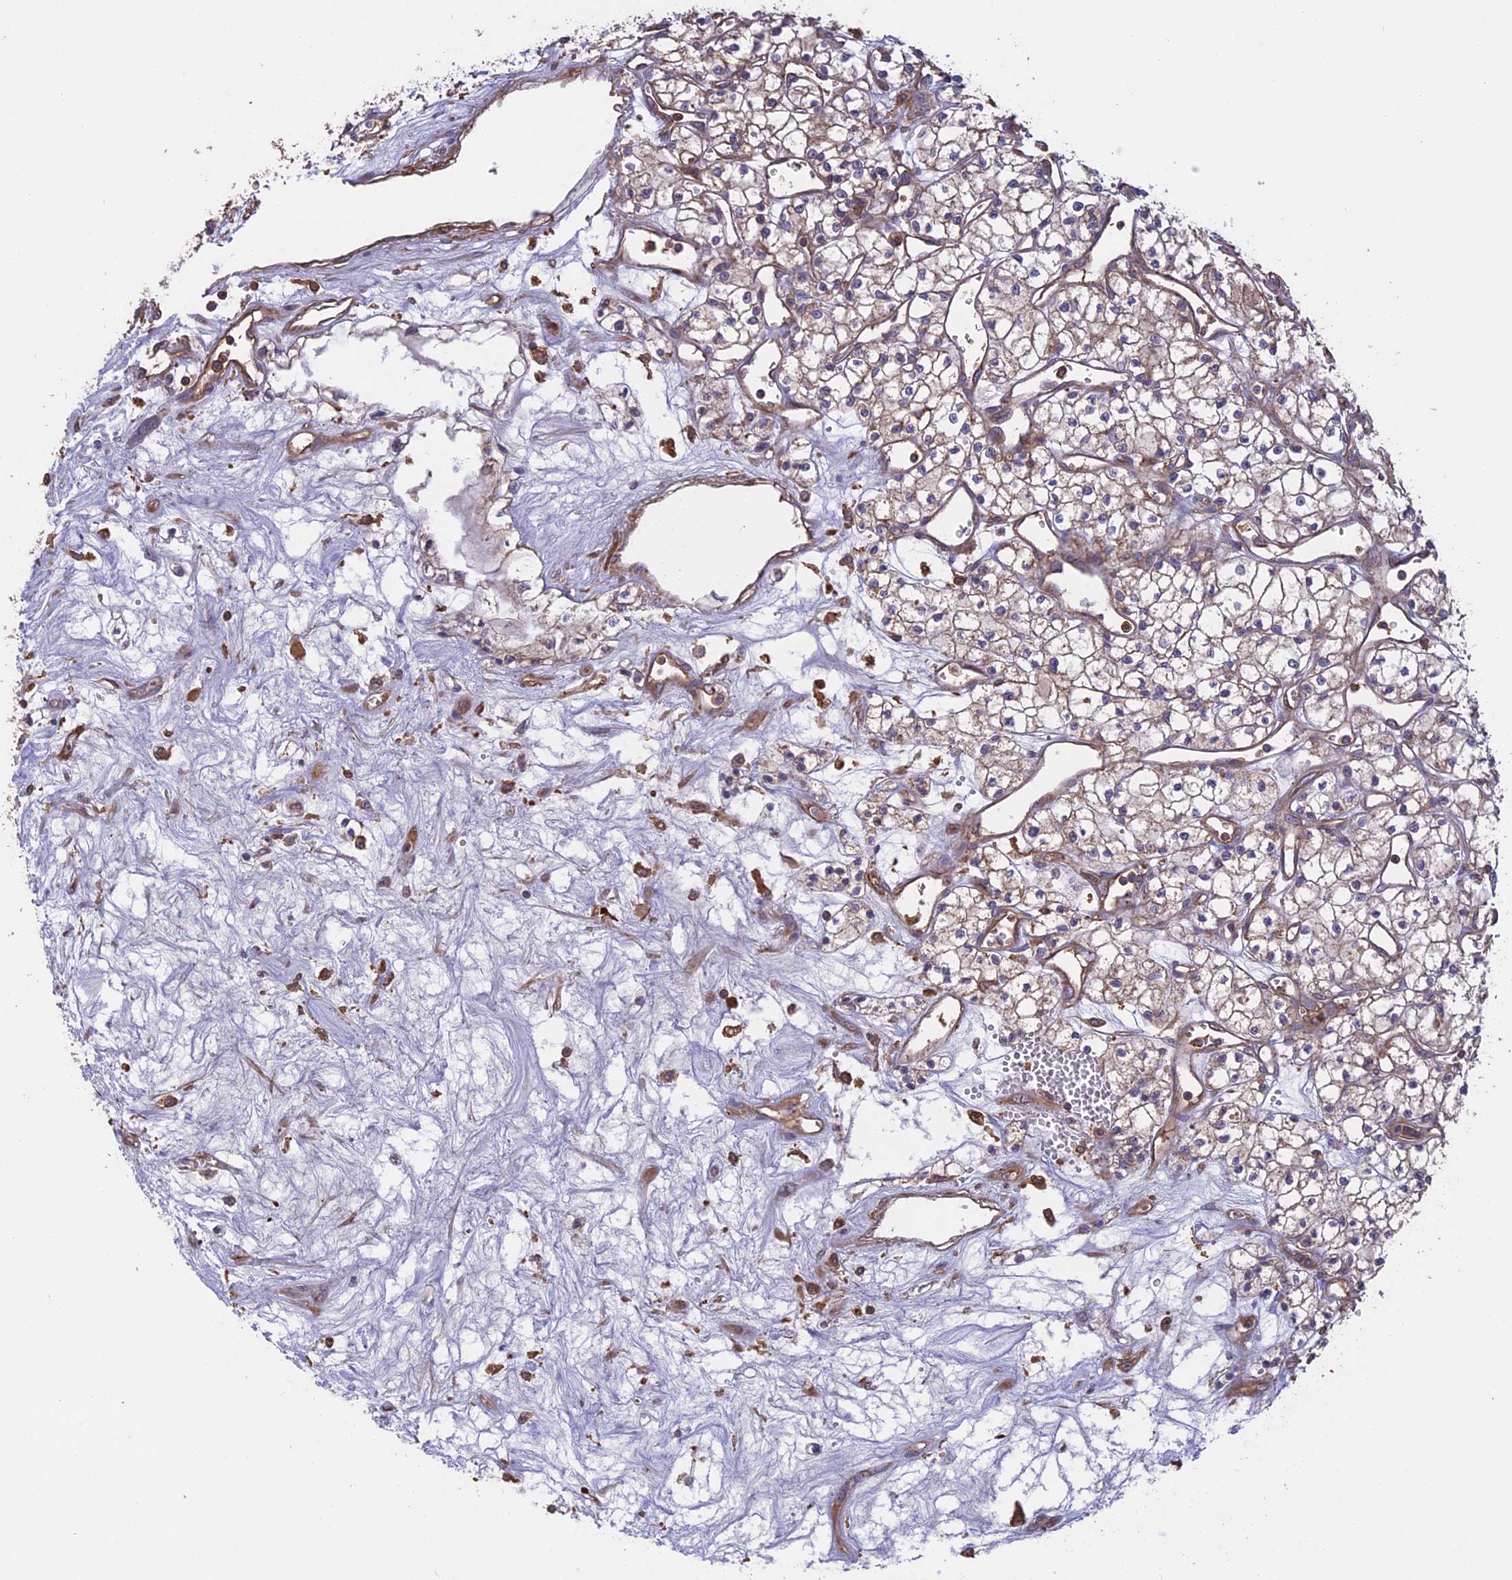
{"staining": {"intensity": "weak", "quantity": ">75%", "location": "cytoplasmic/membranous"}, "tissue": "renal cancer", "cell_type": "Tumor cells", "image_type": "cancer", "snomed": [{"axis": "morphology", "description": "Adenocarcinoma, NOS"}, {"axis": "topography", "description": "Kidney"}], "caption": "A photomicrograph of human renal adenocarcinoma stained for a protein reveals weak cytoplasmic/membranous brown staining in tumor cells.", "gene": "GAS8", "patient": {"sex": "male", "age": 59}}